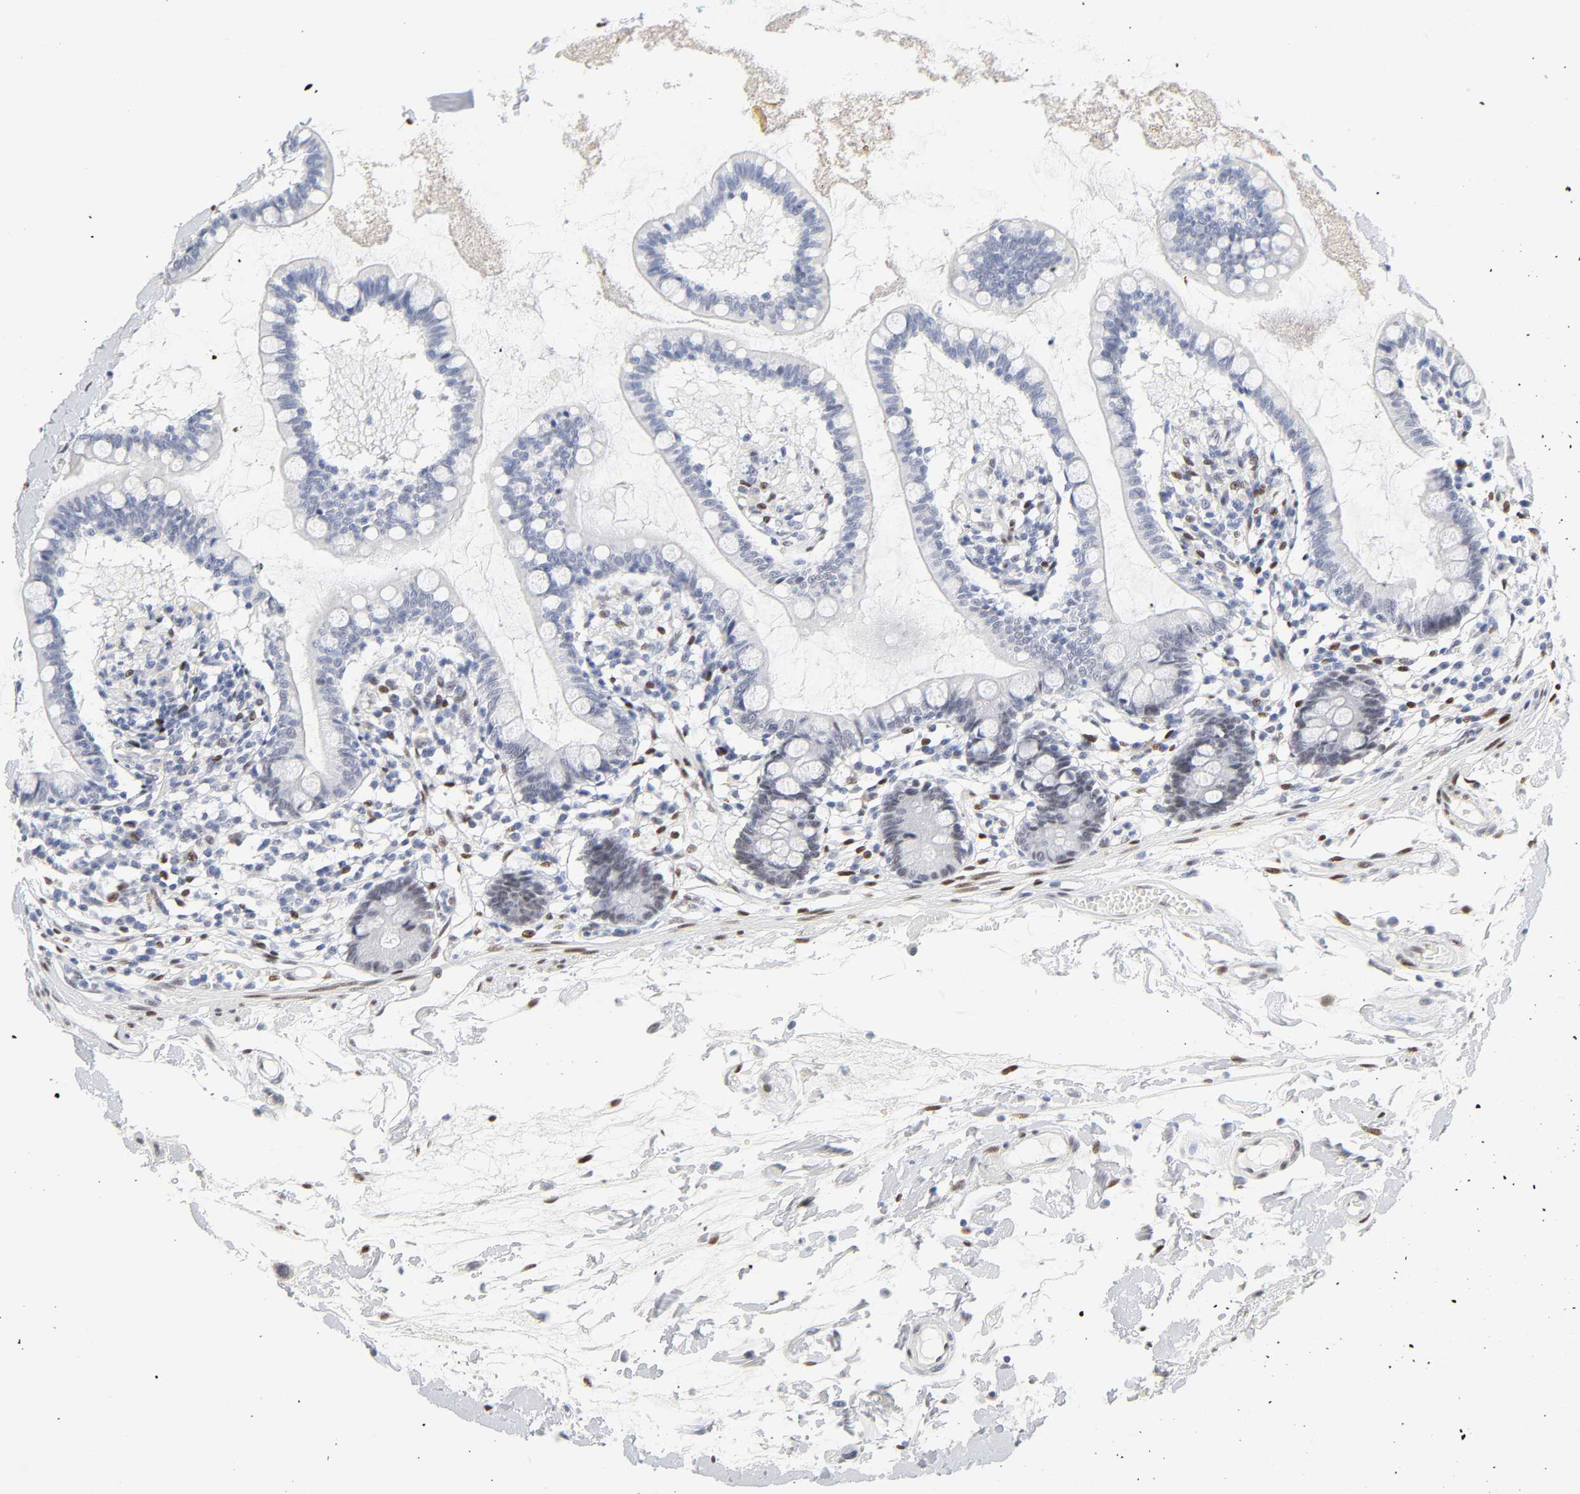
{"staining": {"intensity": "weak", "quantity": "<25%", "location": "nuclear"}, "tissue": "small intestine", "cell_type": "Glandular cells", "image_type": "normal", "snomed": [{"axis": "morphology", "description": "Normal tissue, NOS"}, {"axis": "topography", "description": "Small intestine"}], "caption": "Immunohistochemical staining of benign small intestine reveals no significant staining in glandular cells.", "gene": "NFIC", "patient": {"sex": "female", "age": 61}}